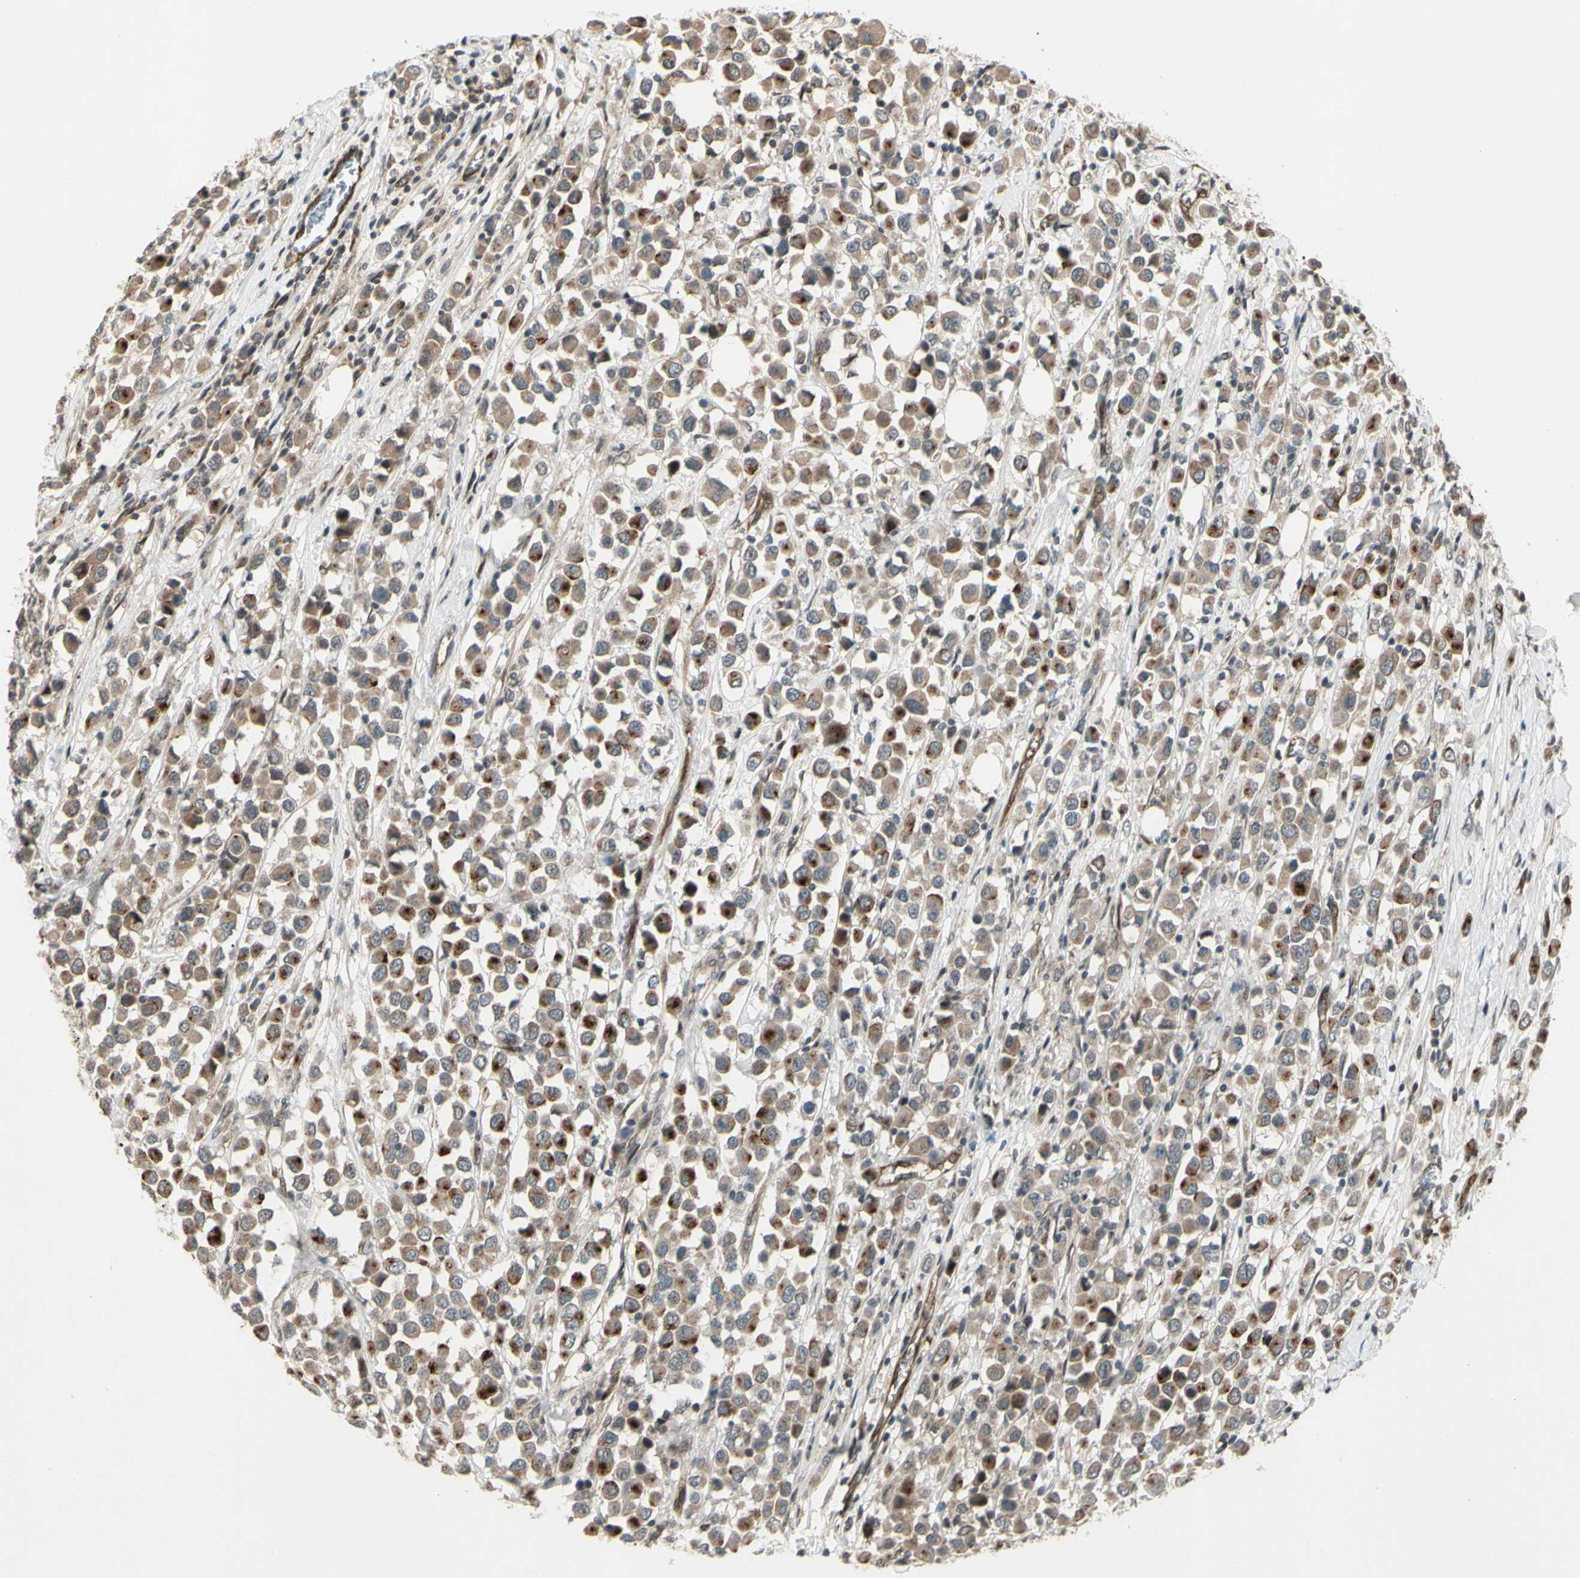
{"staining": {"intensity": "moderate", "quantity": ">75%", "location": "cytoplasmic/membranous"}, "tissue": "breast cancer", "cell_type": "Tumor cells", "image_type": "cancer", "snomed": [{"axis": "morphology", "description": "Duct carcinoma"}, {"axis": "topography", "description": "Breast"}], "caption": "Immunohistochemical staining of intraductal carcinoma (breast) displays medium levels of moderate cytoplasmic/membranous protein staining in about >75% of tumor cells.", "gene": "MLF2", "patient": {"sex": "female", "age": 61}}